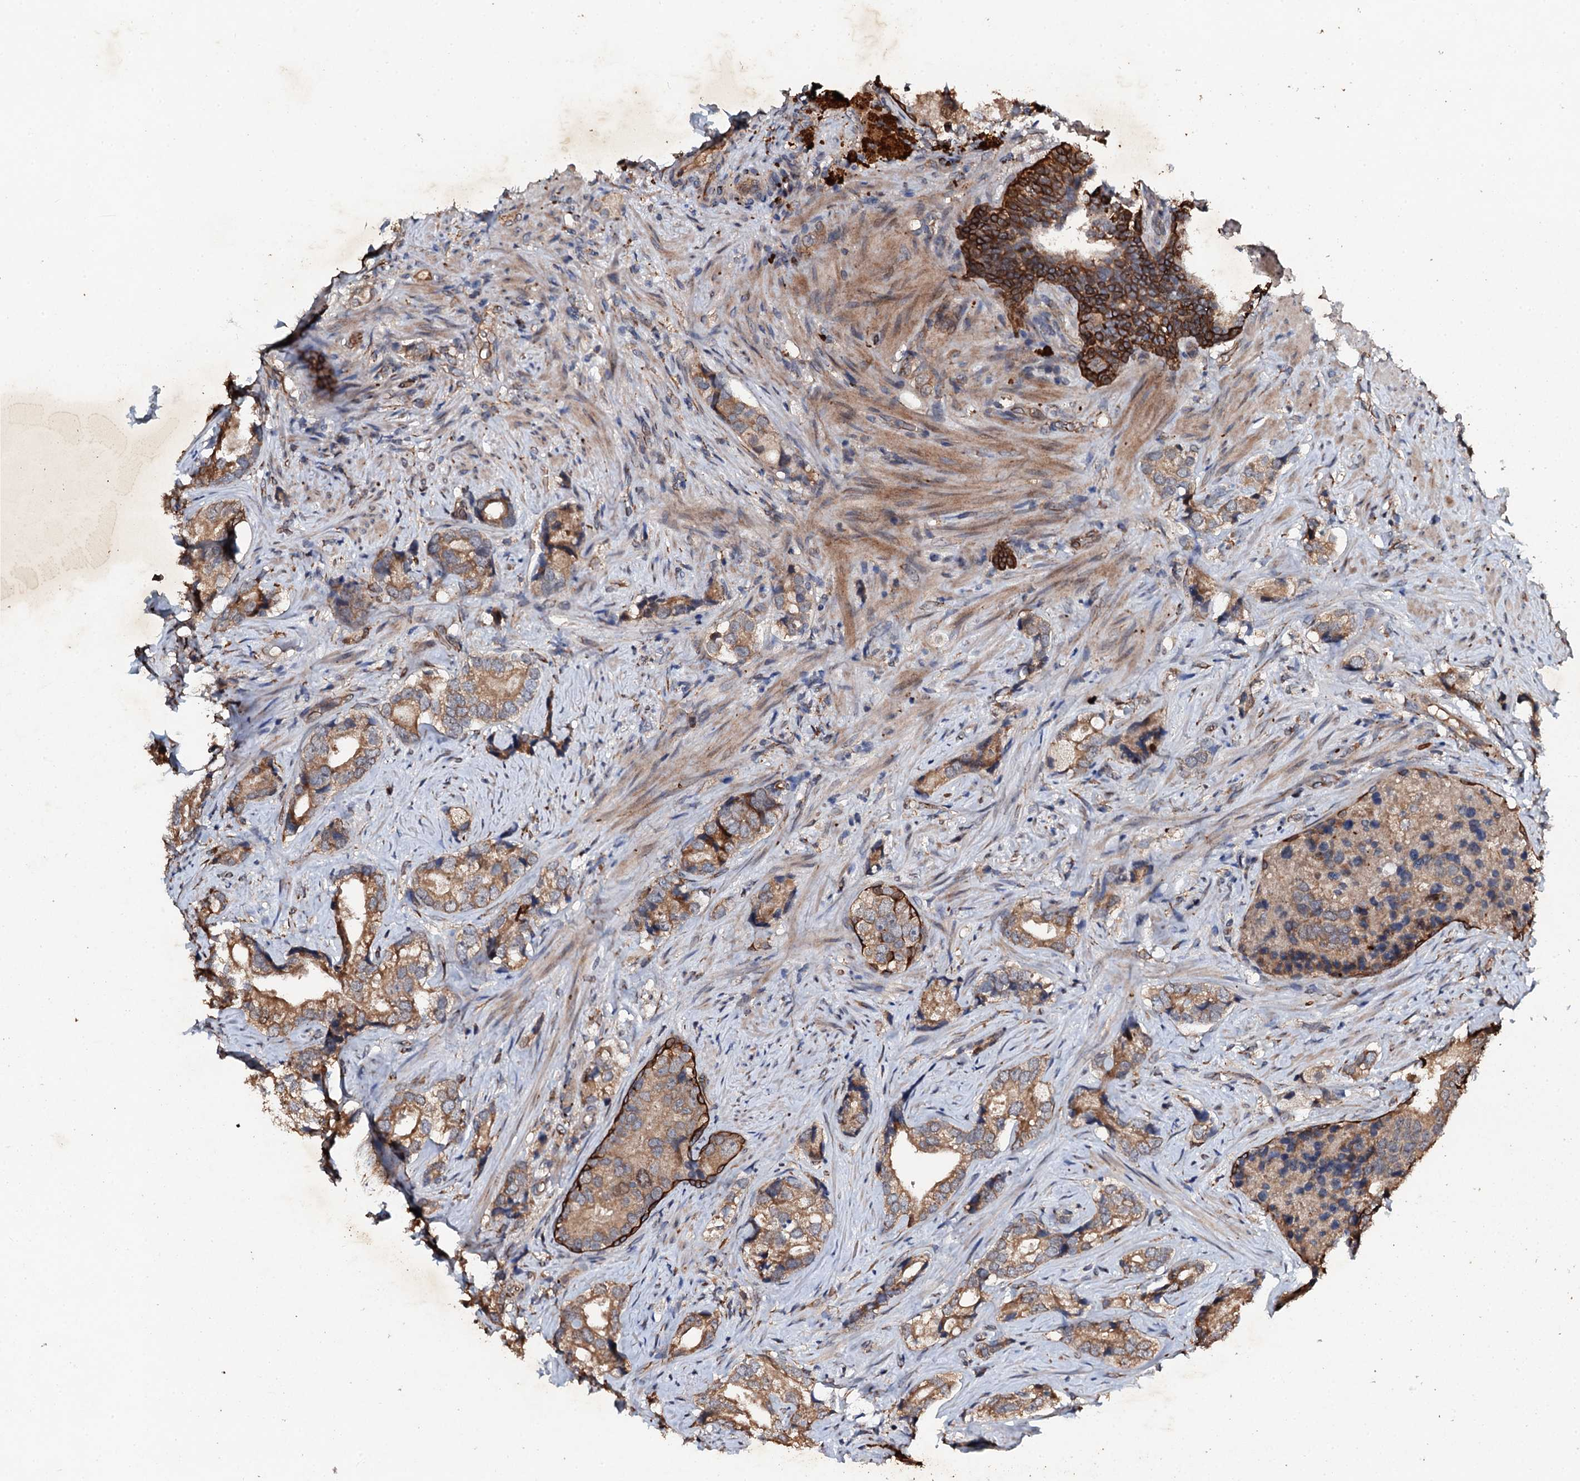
{"staining": {"intensity": "moderate", "quantity": ">75%", "location": "cytoplasmic/membranous"}, "tissue": "prostate cancer", "cell_type": "Tumor cells", "image_type": "cancer", "snomed": [{"axis": "morphology", "description": "Adenocarcinoma, High grade"}, {"axis": "topography", "description": "Prostate"}], "caption": "Prostate cancer (adenocarcinoma (high-grade)) stained with DAB (3,3'-diaminobenzidine) immunohistochemistry exhibits medium levels of moderate cytoplasmic/membranous positivity in about >75% of tumor cells. Ihc stains the protein in brown and the nuclei are stained blue.", "gene": "ADAMTS10", "patient": {"sex": "male", "age": 75}}